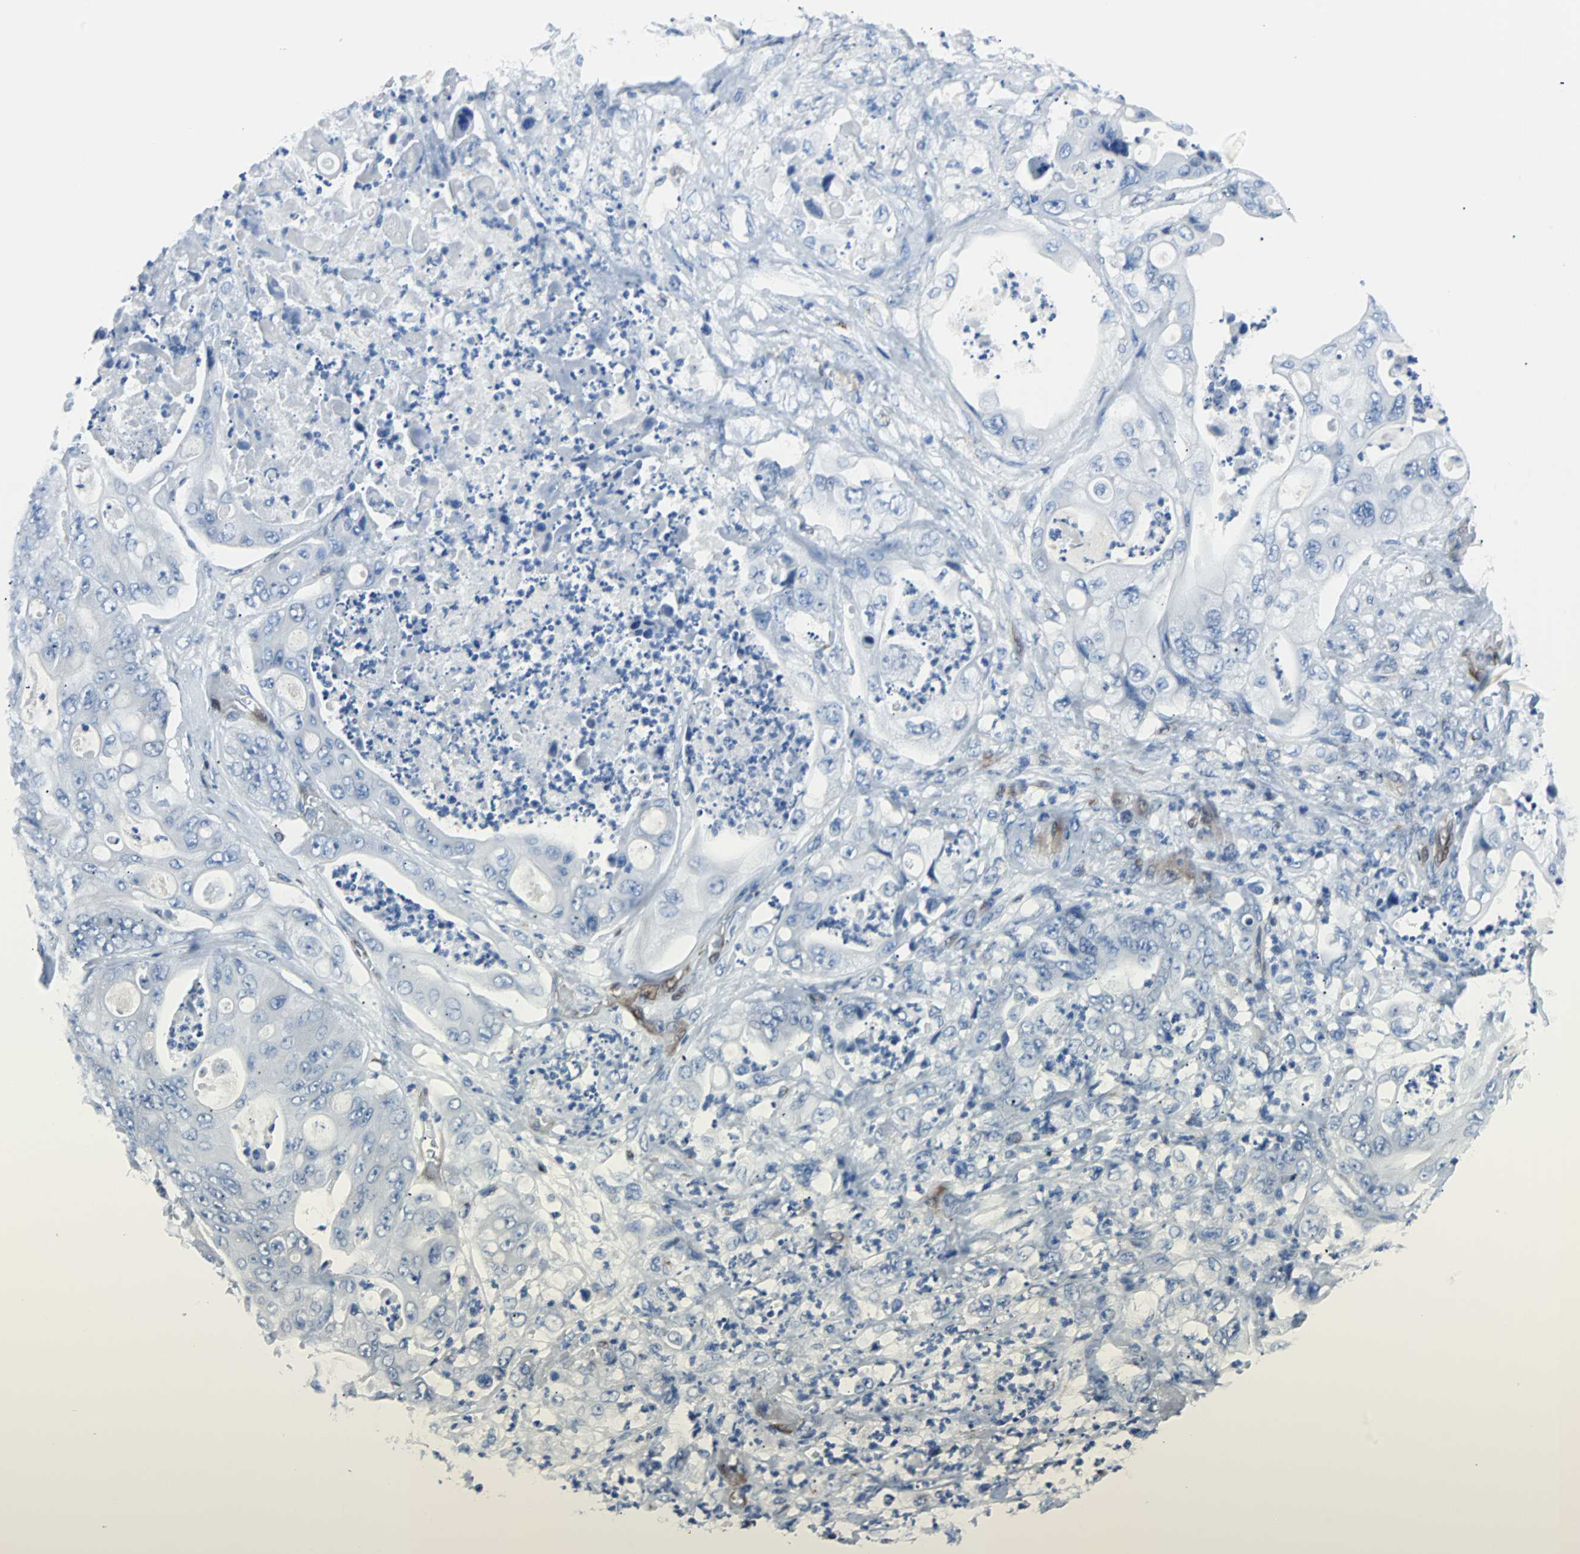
{"staining": {"intensity": "negative", "quantity": "none", "location": "none"}, "tissue": "stomach cancer", "cell_type": "Tumor cells", "image_type": "cancer", "snomed": [{"axis": "morphology", "description": "Adenocarcinoma, NOS"}, {"axis": "topography", "description": "Stomach"}], "caption": "Immunohistochemical staining of stomach cancer demonstrates no significant positivity in tumor cells.", "gene": "MAP2K6", "patient": {"sex": "female", "age": 73}}